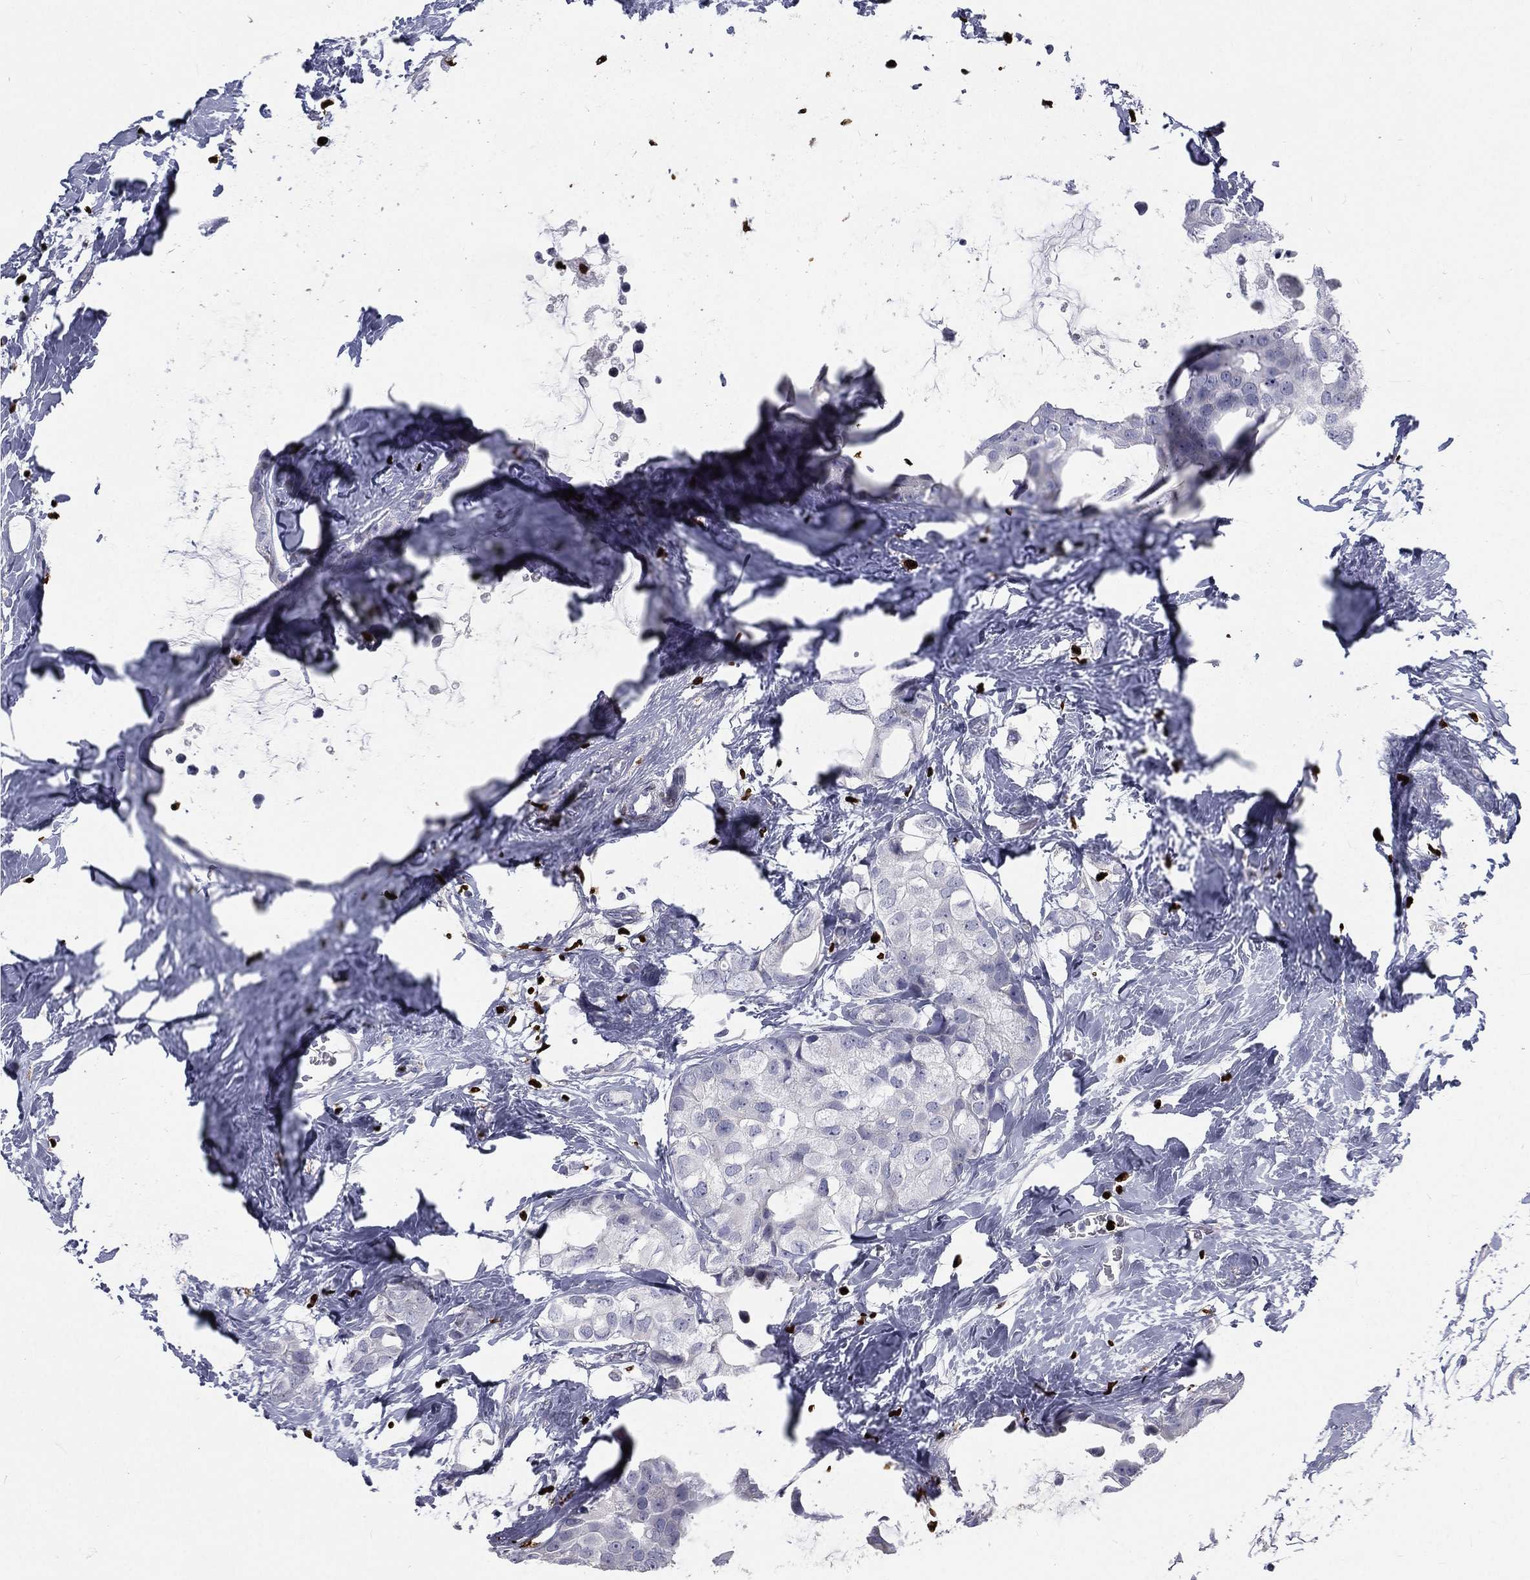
{"staining": {"intensity": "negative", "quantity": "none", "location": "none"}, "tissue": "breast cancer", "cell_type": "Tumor cells", "image_type": "cancer", "snomed": [{"axis": "morphology", "description": "Duct carcinoma"}, {"axis": "topography", "description": "Breast"}], "caption": "Immunohistochemistry (IHC) micrograph of neoplastic tissue: breast cancer (intraductal carcinoma) stained with DAB demonstrates no significant protein staining in tumor cells.", "gene": "MNDA", "patient": {"sex": "female", "age": 45}}